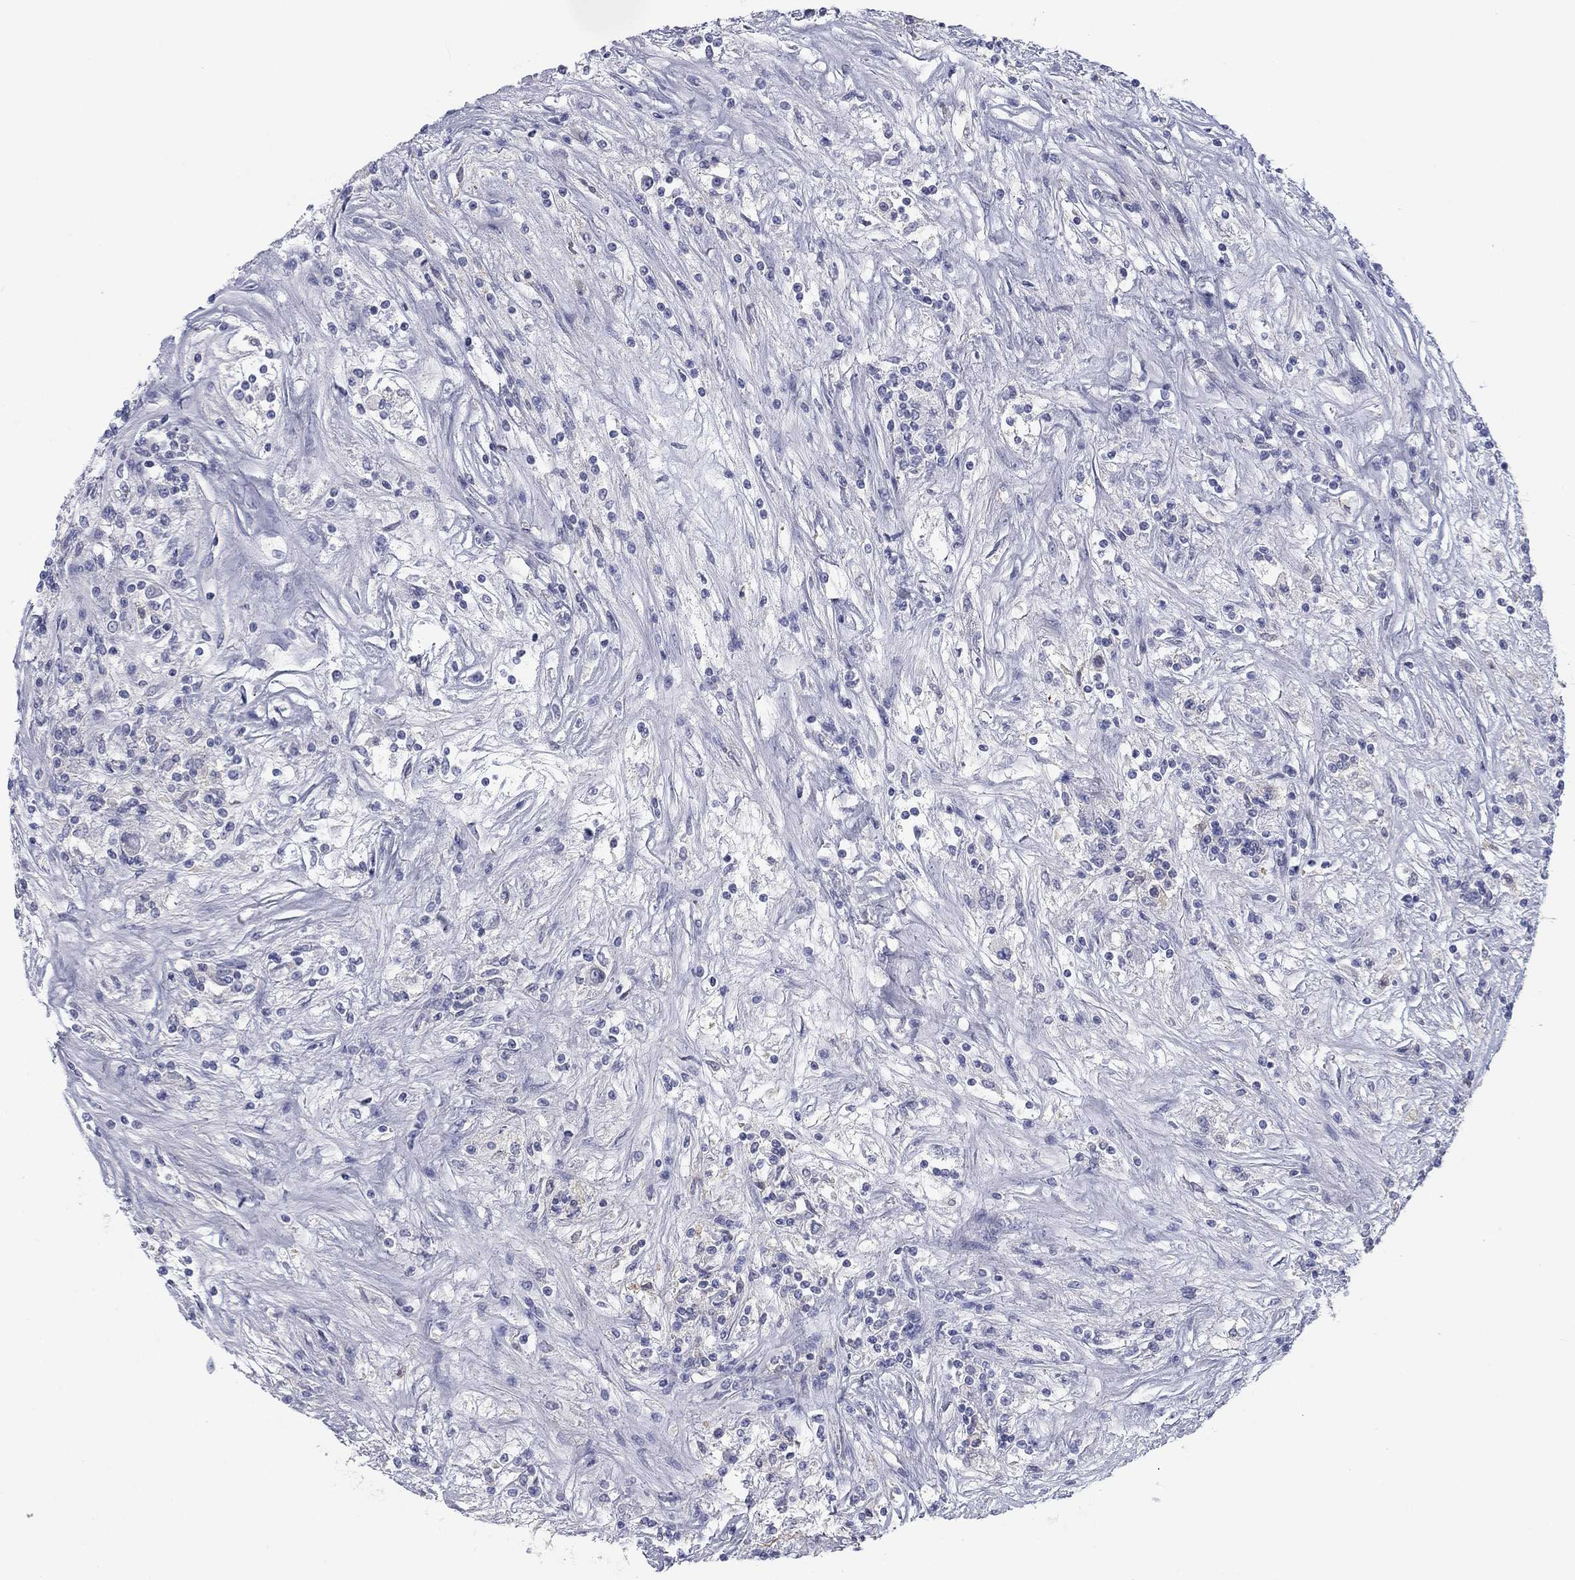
{"staining": {"intensity": "negative", "quantity": "none", "location": "none"}, "tissue": "renal cancer", "cell_type": "Tumor cells", "image_type": "cancer", "snomed": [{"axis": "morphology", "description": "Adenocarcinoma, NOS"}, {"axis": "topography", "description": "Kidney"}], "caption": "Immunohistochemical staining of renal adenocarcinoma shows no significant positivity in tumor cells. Nuclei are stained in blue.", "gene": "CALB1", "patient": {"sex": "female", "age": 67}}